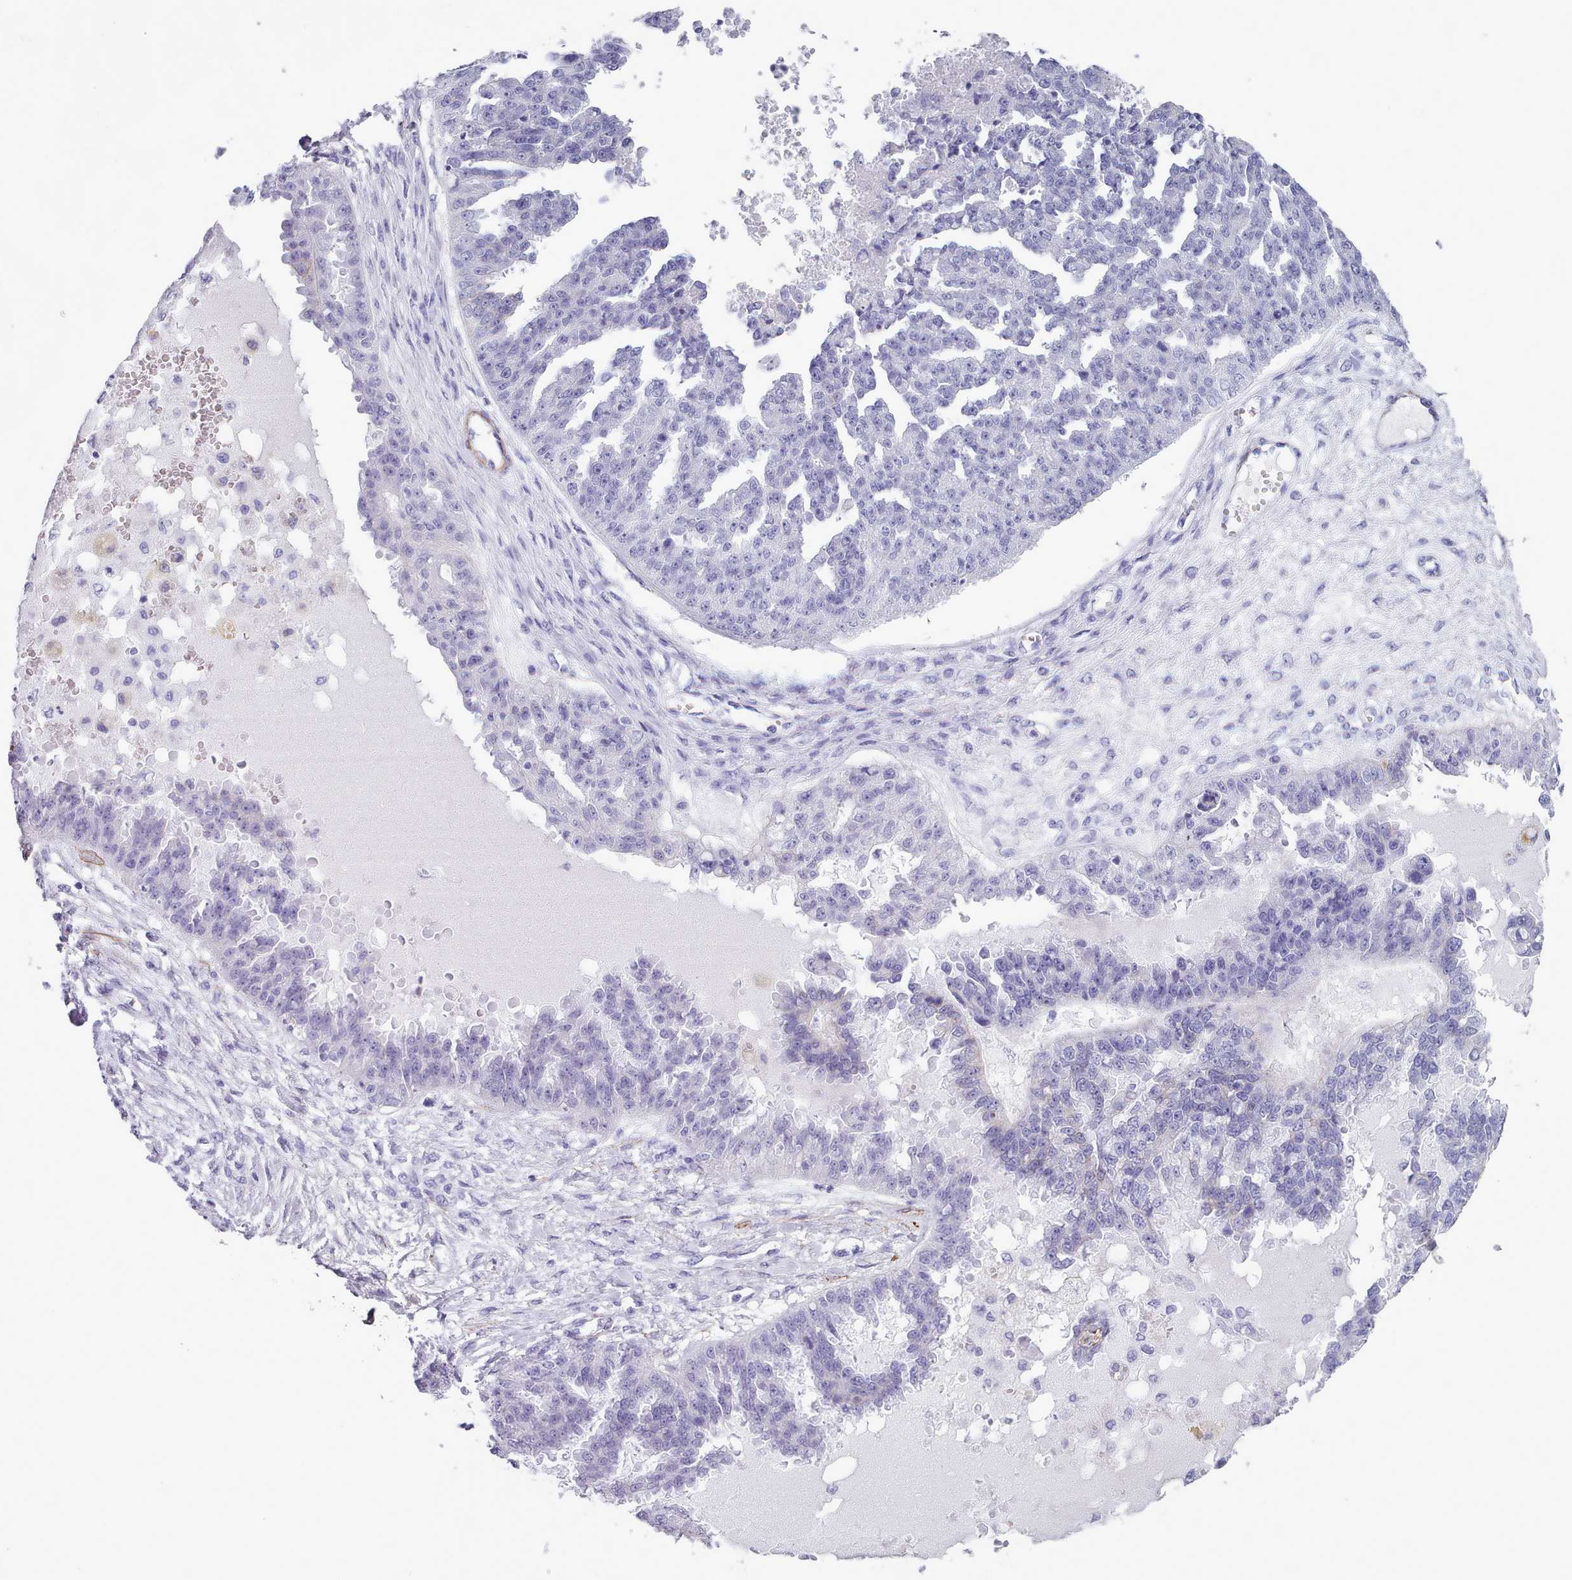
{"staining": {"intensity": "negative", "quantity": "none", "location": "none"}, "tissue": "ovarian cancer", "cell_type": "Tumor cells", "image_type": "cancer", "snomed": [{"axis": "morphology", "description": "Cystadenocarcinoma, serous, NOS"}, {"axis": "topography", "description": "Ovary"}], "caption": "High magnification brightfield microscopy of ovarian cancer stained with DAB (brown) and counterstained with hematoxylin (blue): tumor cells show no significant expression. (DAB immunohistochemistry, high magnification).", "gene": "FPGS", "patient": {"sex": "female", "age": 58}}